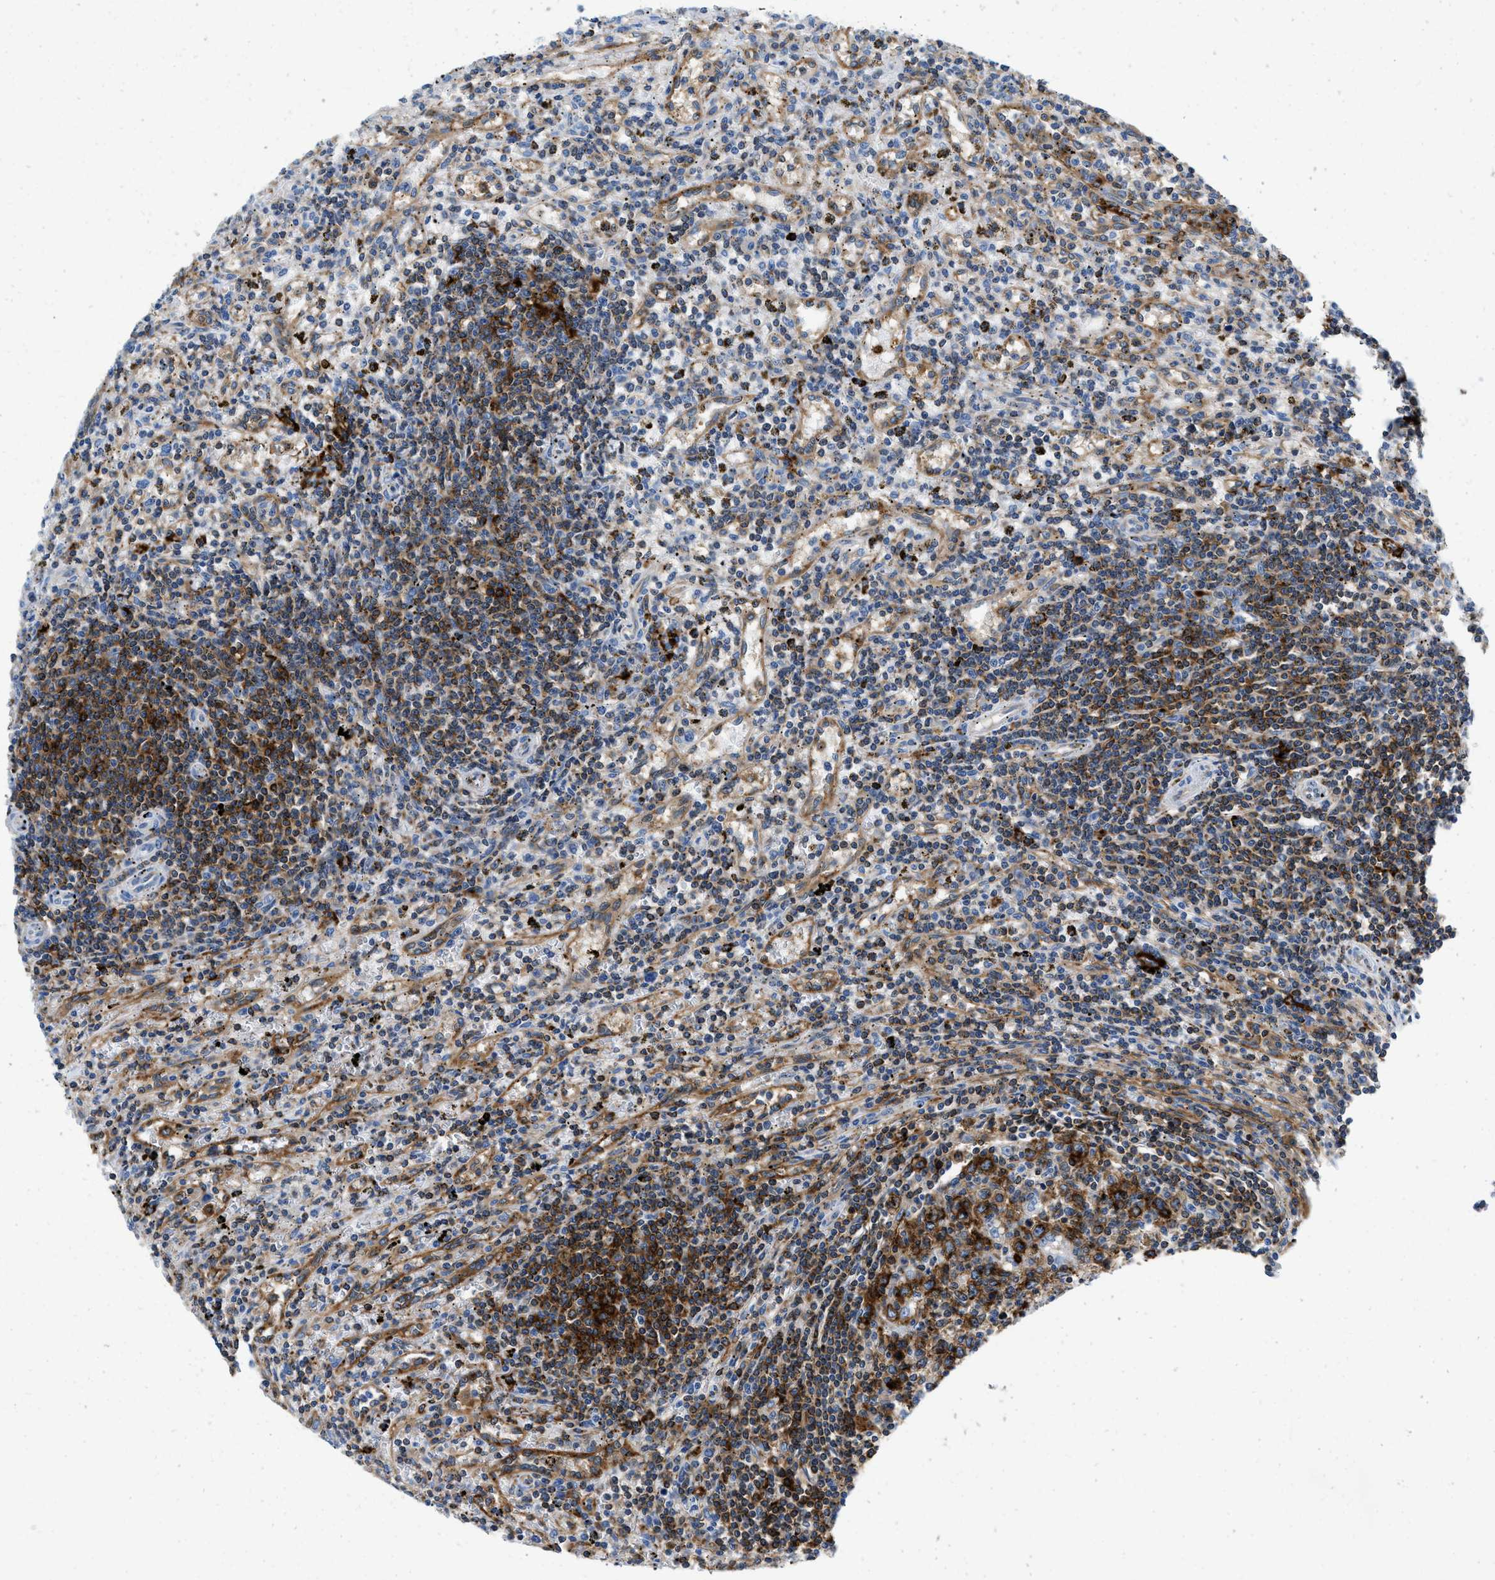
{"staining": {"intensity": "moderate", "quantity": "25%-75%", "location": "cytoplasmic/membranous"}, "tissue": "lymphoma", "cell_type": "Tumor cells", "image_type": "cancer", "snomed": [{"axis": "morphology", "description": "Malignant lymphoma, non-Hodgkin's type, Low grade"}, {"axis": "topography", "description": "Spleen"}], "caption": "Tumor cells show medium levels of moderate cytoplasmic/membranous positivity in about 25%-75% of cells in human malignant lymphoma, non-Hodgkin's type (low-grade).", "gene": "CD226", "patient": {"sex": "male", "age": 76}}